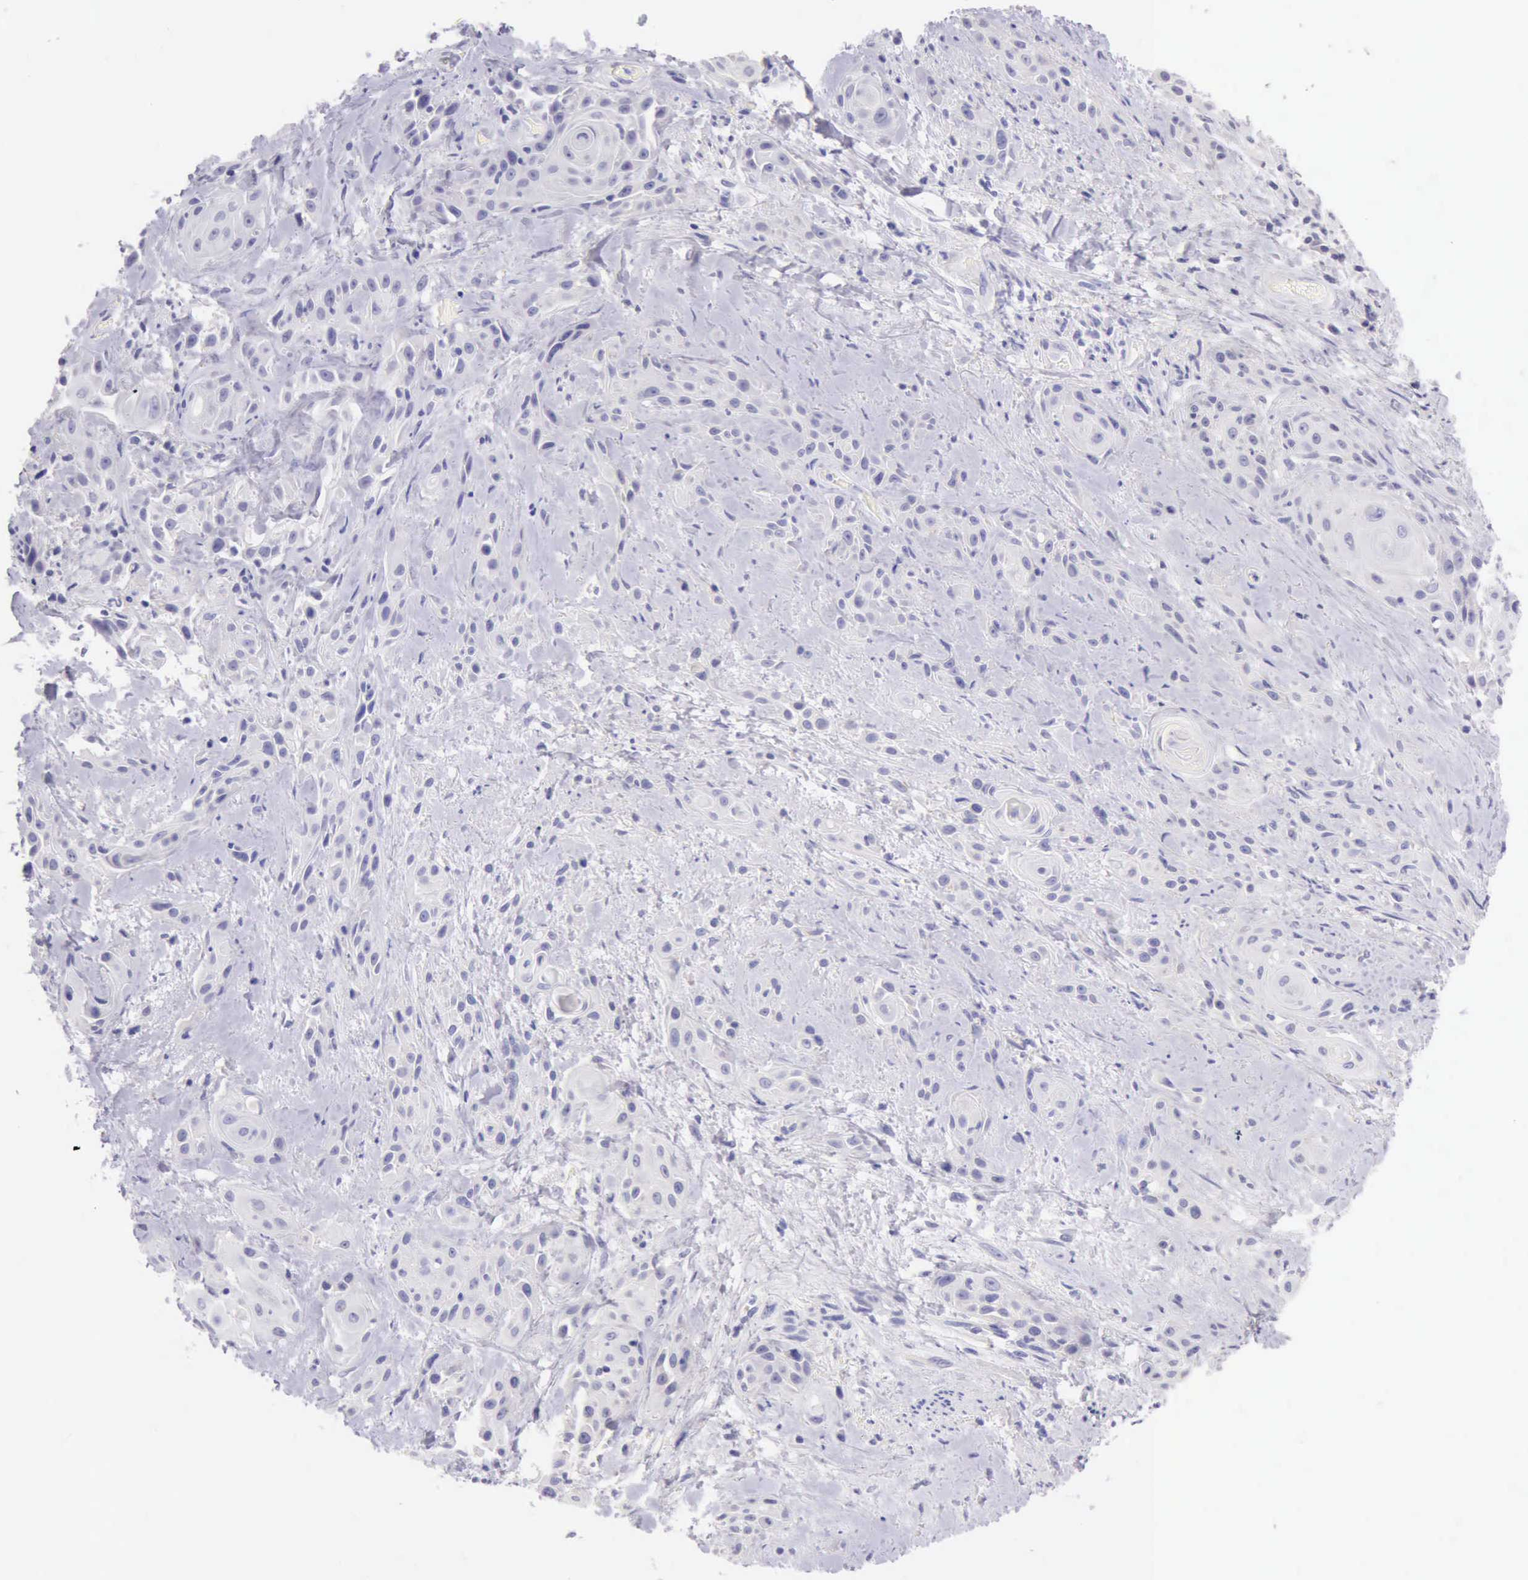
{"staining": {"intensity": "negative", "quantity": "none", "location": "none"}, "tissue": "skin cancer", "cell_type": "Tumor cells", "image_type": "cancer", "snomed": [{"axis": "morphology", "description": "Squamous cell carcinoma, NOS"}, {"axis": "topography", "description": "Skin"}, {"axis": "topography", "description": "Anal"}], "caption": "IHC photomicrograph of skin squamous cell carcinoma stained for a protein (brown), which reveals no positivity in tumor cells.", "gene": "LRFN5", "patient": {"sex": "male", "age": 64}}